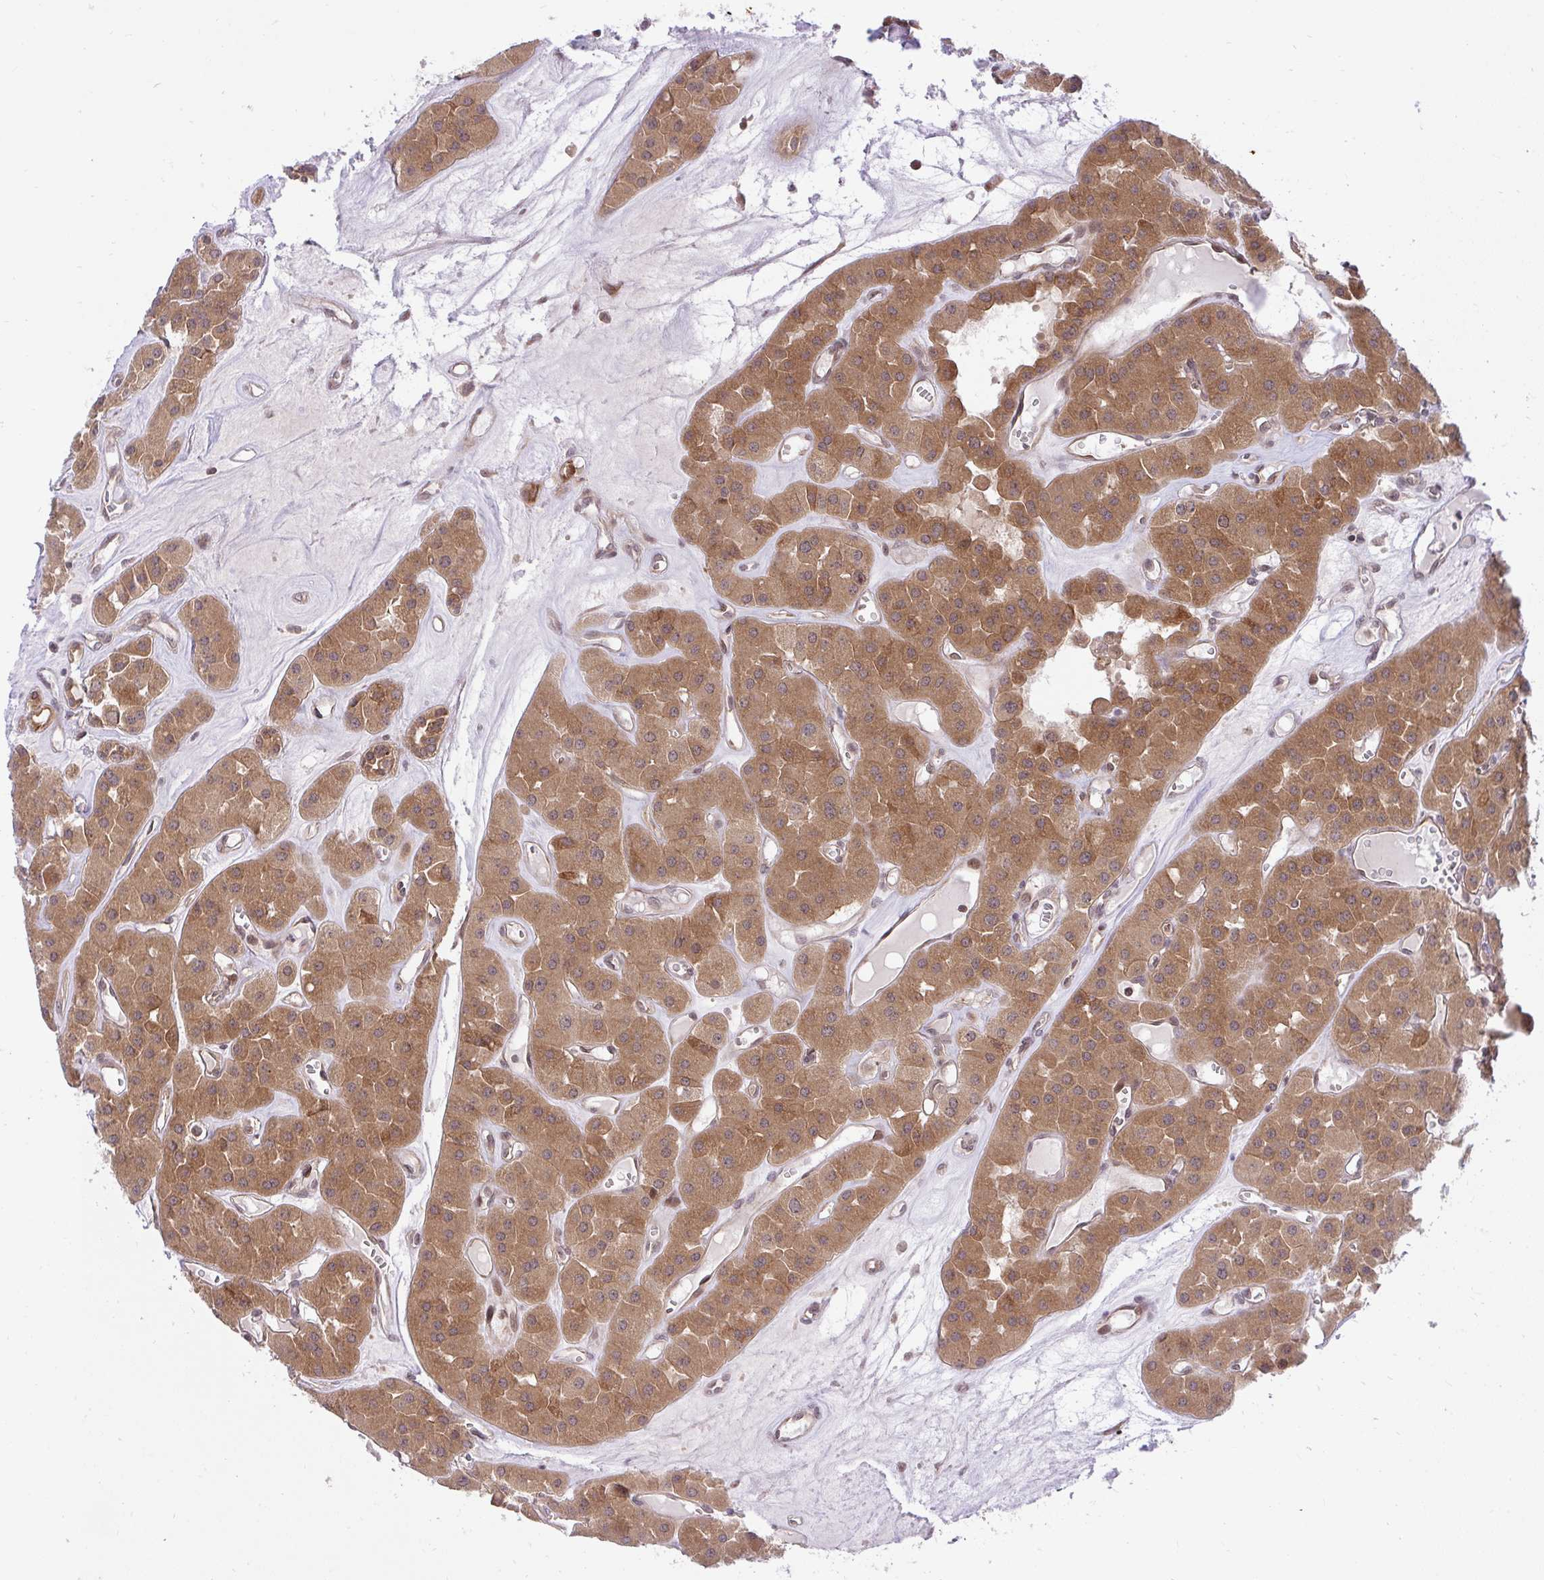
{"staining": {"intensity": "moderate", "quantity": ">75%", "location": "cytoplasmic/membranous"}, "tissue": "renal cancer", "cell_type": "Tumor cells", "image_type": "cancer", "snomed": [{"axis": "morphology", "description": "Carcinoma, NOS"}, {"axis": "topography", "description": "Kidney"}], "caption": "Protein staining reveals moderate cytoplasmic/membranous expression in about >75% of tumor cells in renal cancer (carcinoma). (Brightfield microscopy of DAB IHC at high magnification).", "gene": "ERI1", "patient": {"sex": "female", "age": 75}}